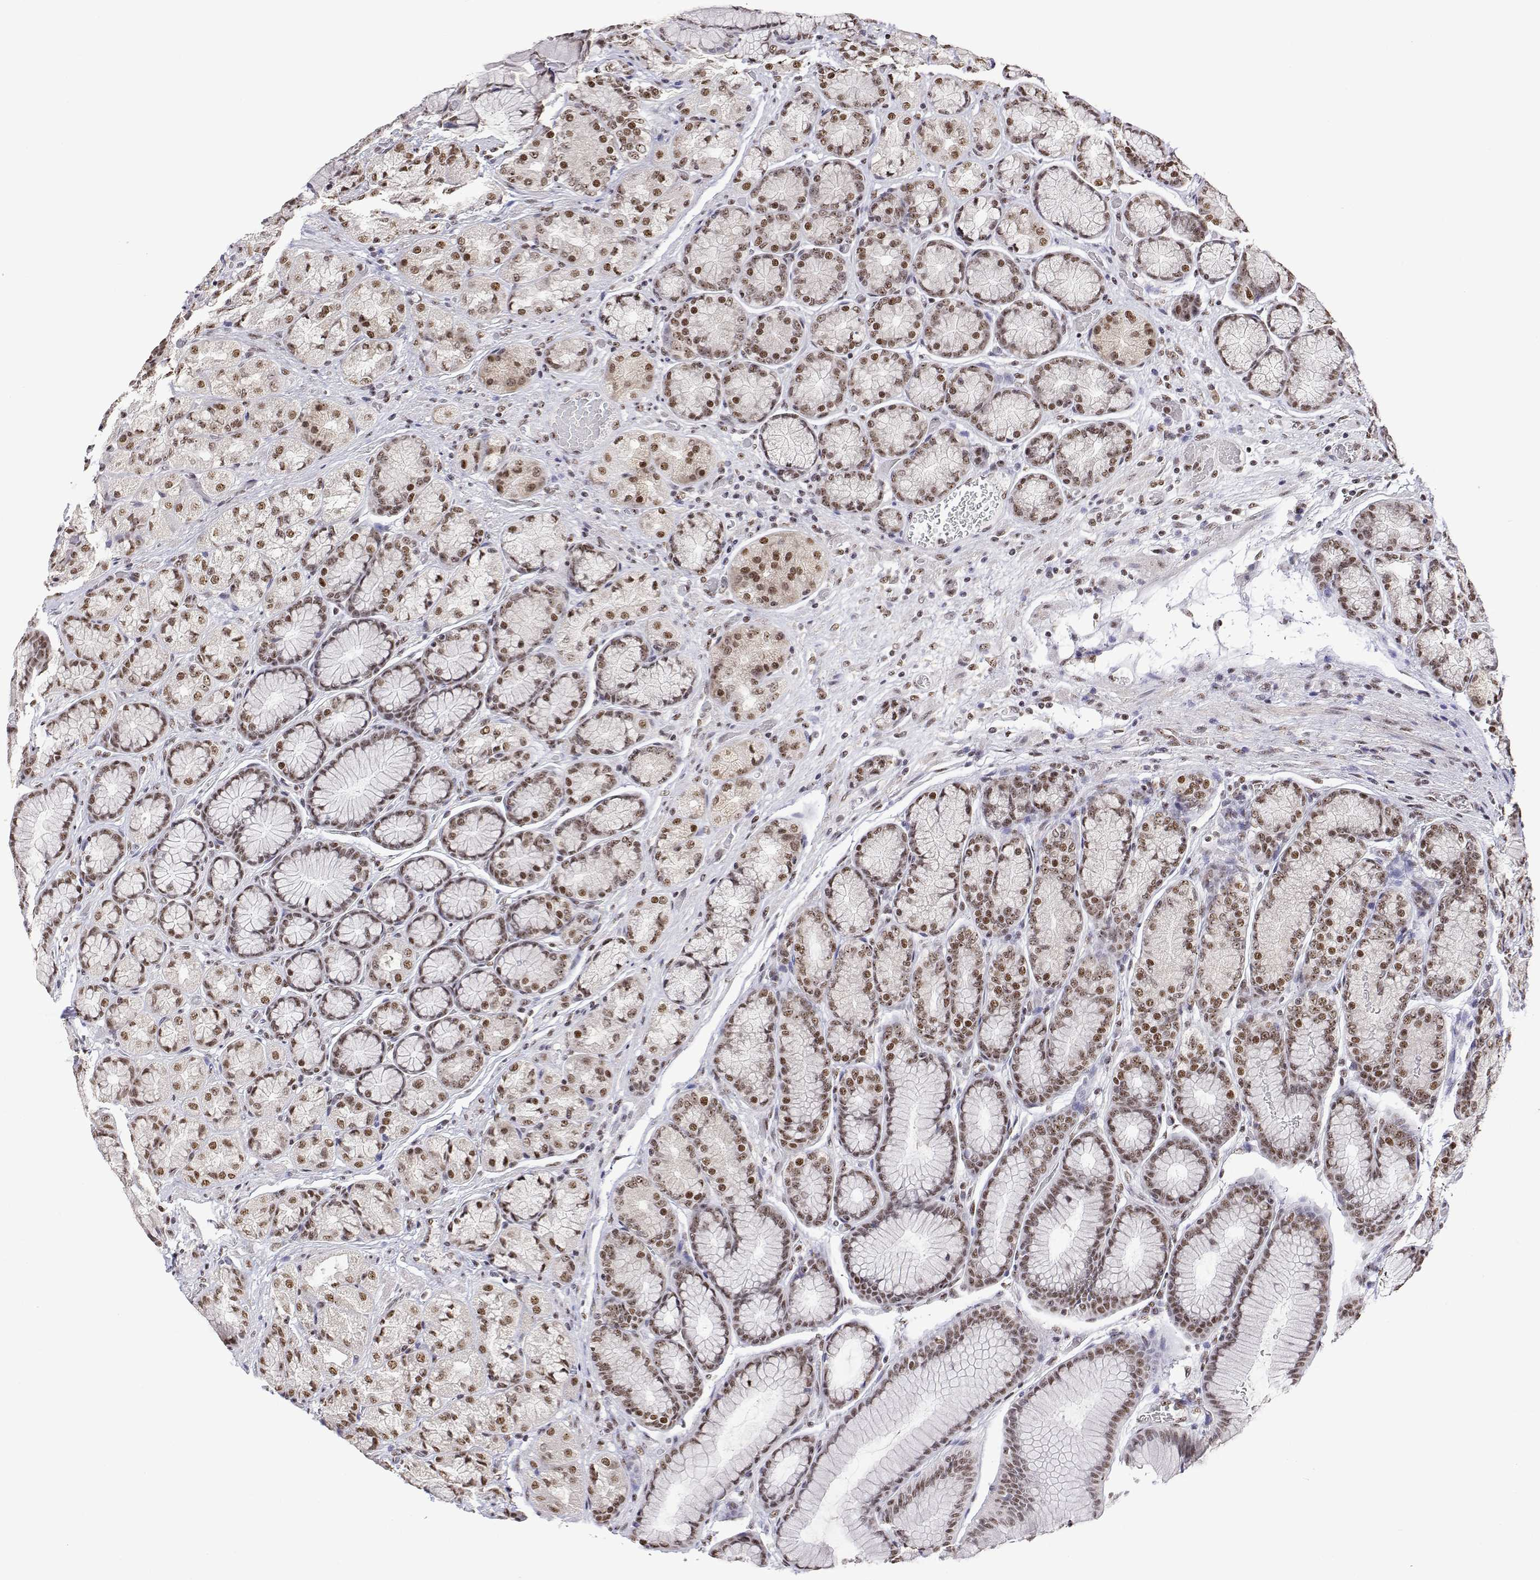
{"staining": {"intensity": "moderate", "quantity": ">75%", "location": "nuclear"}, "tissue": "stomach", "cell_type": "Glandular cells", "image_type": "normal", "snomed": [{"axis": "morphology", "description": "Normal tissue, NOS"}, {"axis": "morphology", "description": "Adenocarcinoma, NOS"}, {"axis": "morphology", "description": "Adenocarcinoma, High grade"}, {"axis": "topography", "description": "Stomach, upper"}, {"axis": "topography", "description": "Stomach"}], "caption": "Stomach stained with a brown dye reveals moderate nuclear positive expression in about >75% of glandular cells.", "gene": "ADAR", "patient": {"sex": "female", "age": 65}}